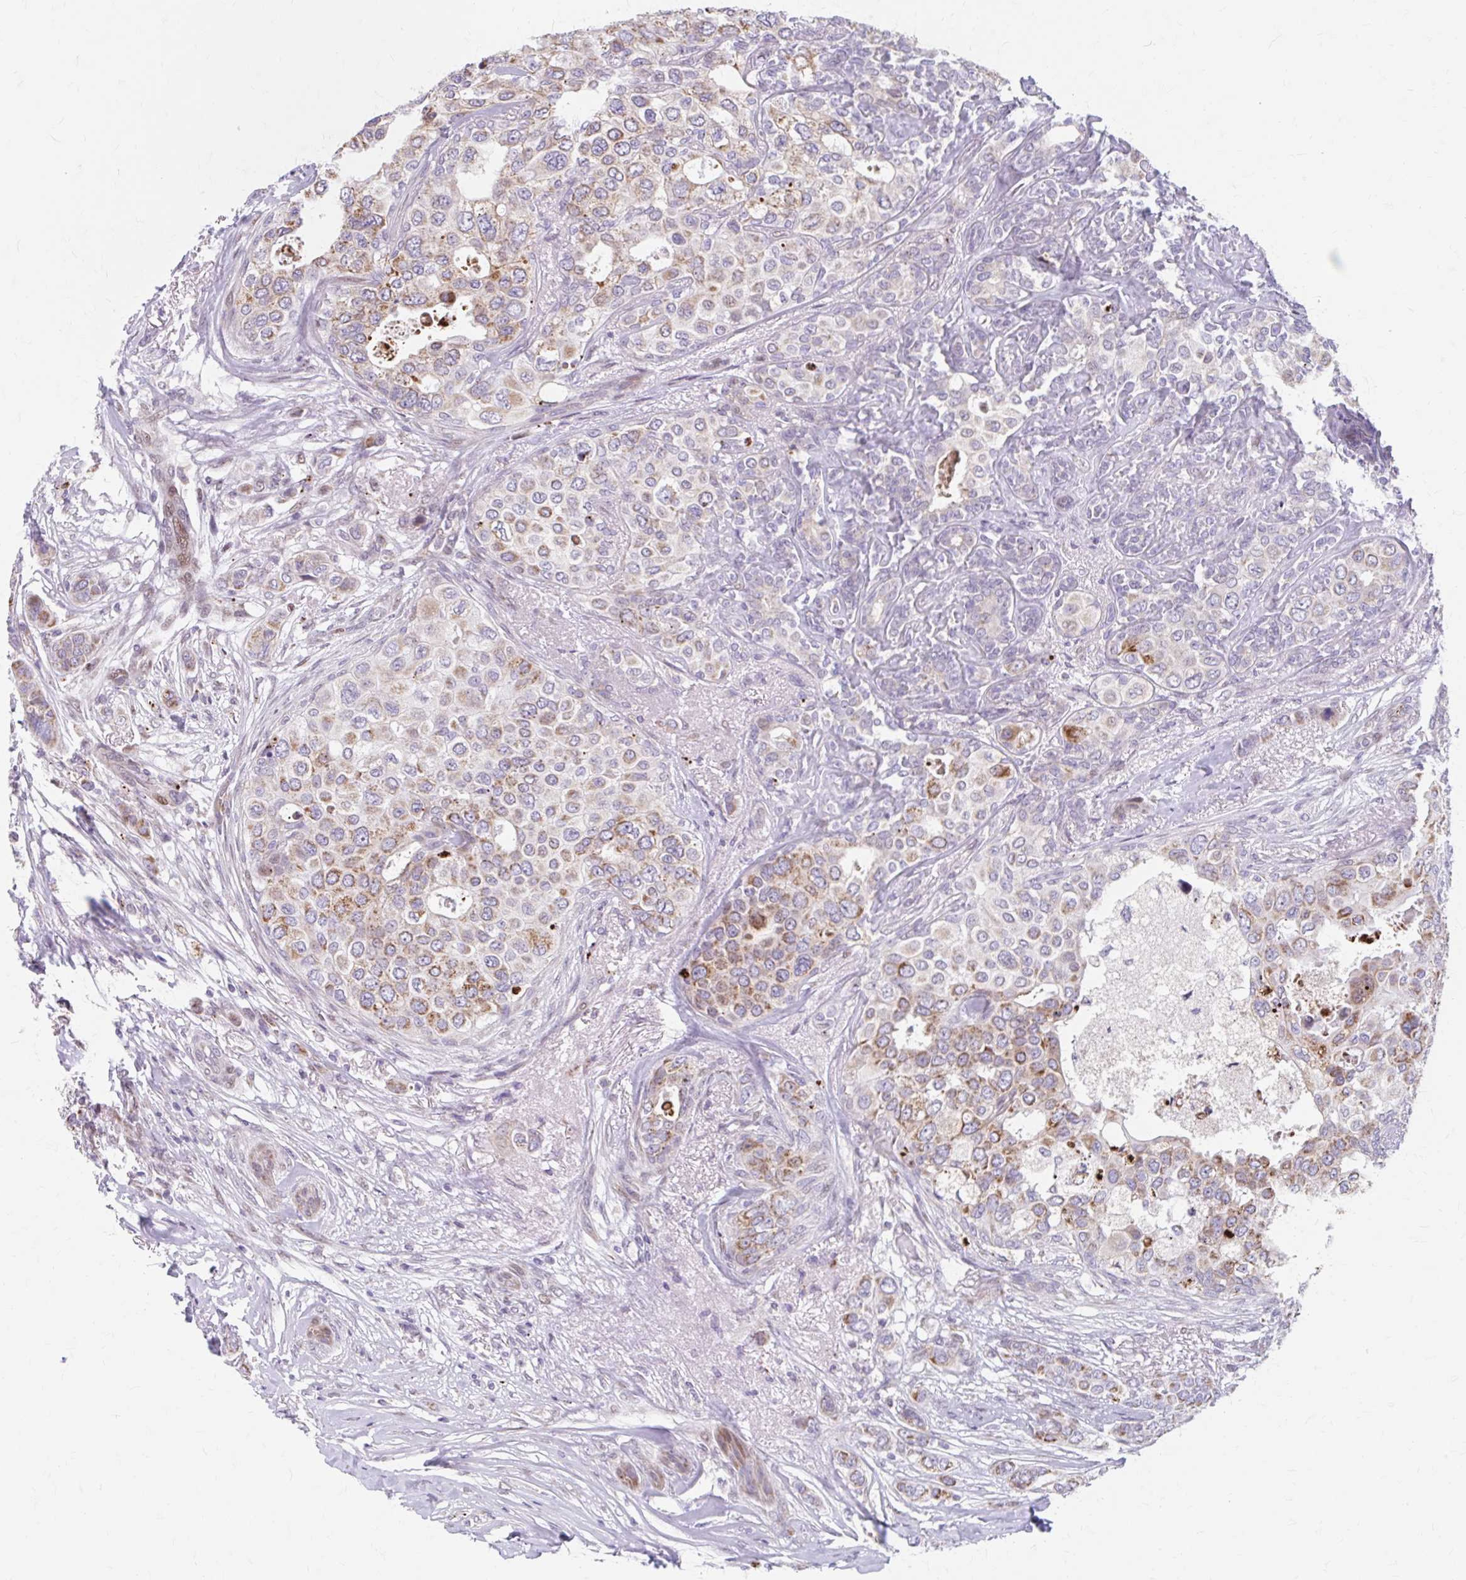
{"staining": {"intensity": "moderate", "quantity": "25%-75%", "location": "cytoplasmic/membranous"}, "tissue": "breast cancer", "cell_type": "Tumor cells", "image_type": "cancer", "snomed": [{"axis": "morphology", "description": "Lobular carcinoma"}, {"axis": "topography", "description": "Breast"}], "caption": "This micrograph reveals IHC staining of human breast cancer, with medium moderate cytoplasmic/membranous expression in approximately 25%-75% of tumor cells.", "gene": "BEAN1", "patient": {"sex": "female", "age": 51}}